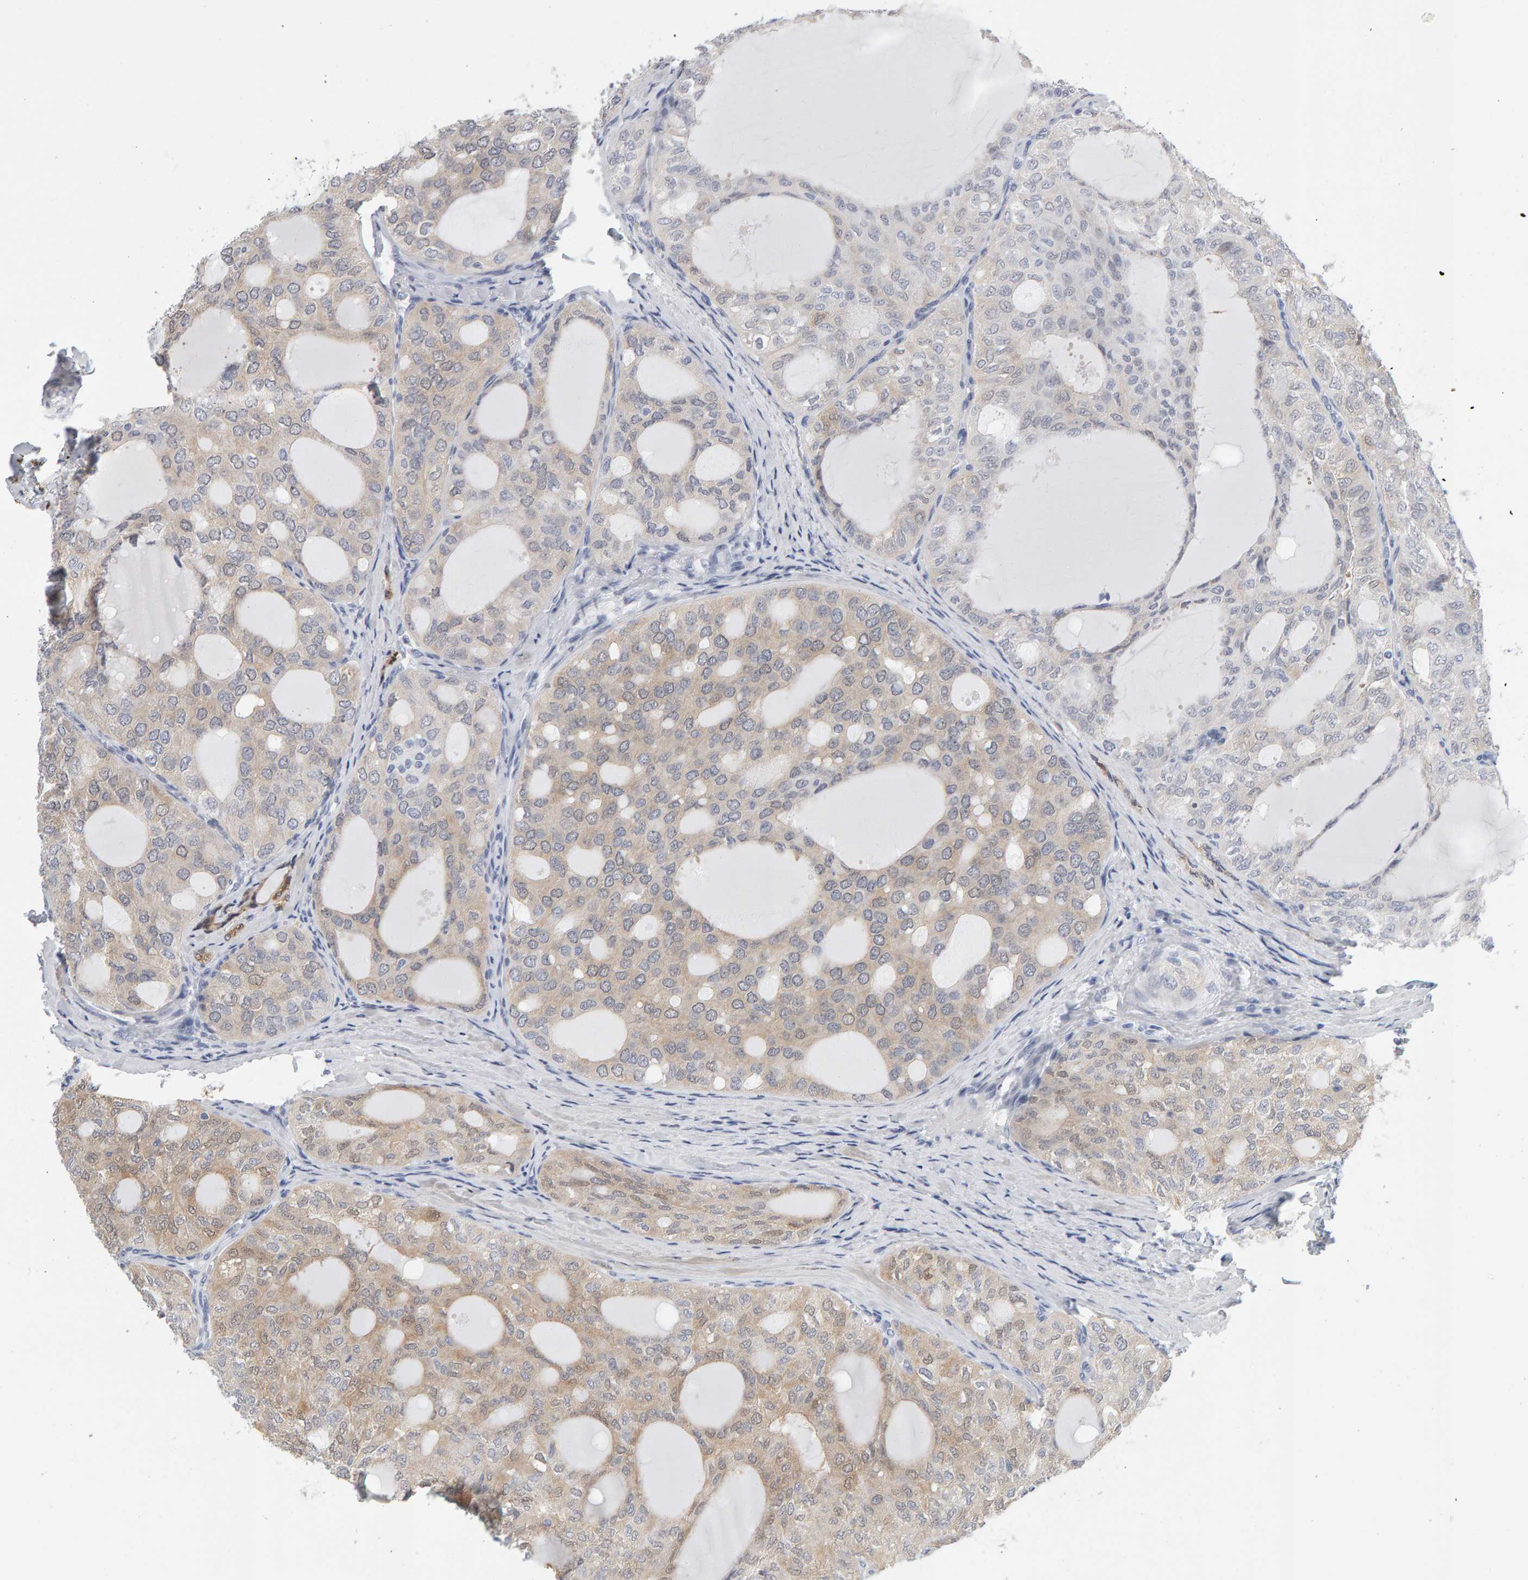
{"staining": {"intensity": "weak", "quantity": "25%-75%", "location": "cytoplasmic/membranous"}, "tissue": "thyroid cancer", "cell_type": "Tumor cells", "image_type": "cancer", "snomed": [{"axis": "morphology", "description": "Follicular adenoma carcinoma, NOS"}, {"axis": "topography", "description": "Thyroid gland"}], "caption": "Immunohistochemical staining of human thyroid cancer exhibits low levels of weak cytoplasmic/membranous expression in approximately 25%-75% of tumor cells.", "gene": "CTH", "patient": {"sex": "male", "age": 75}}